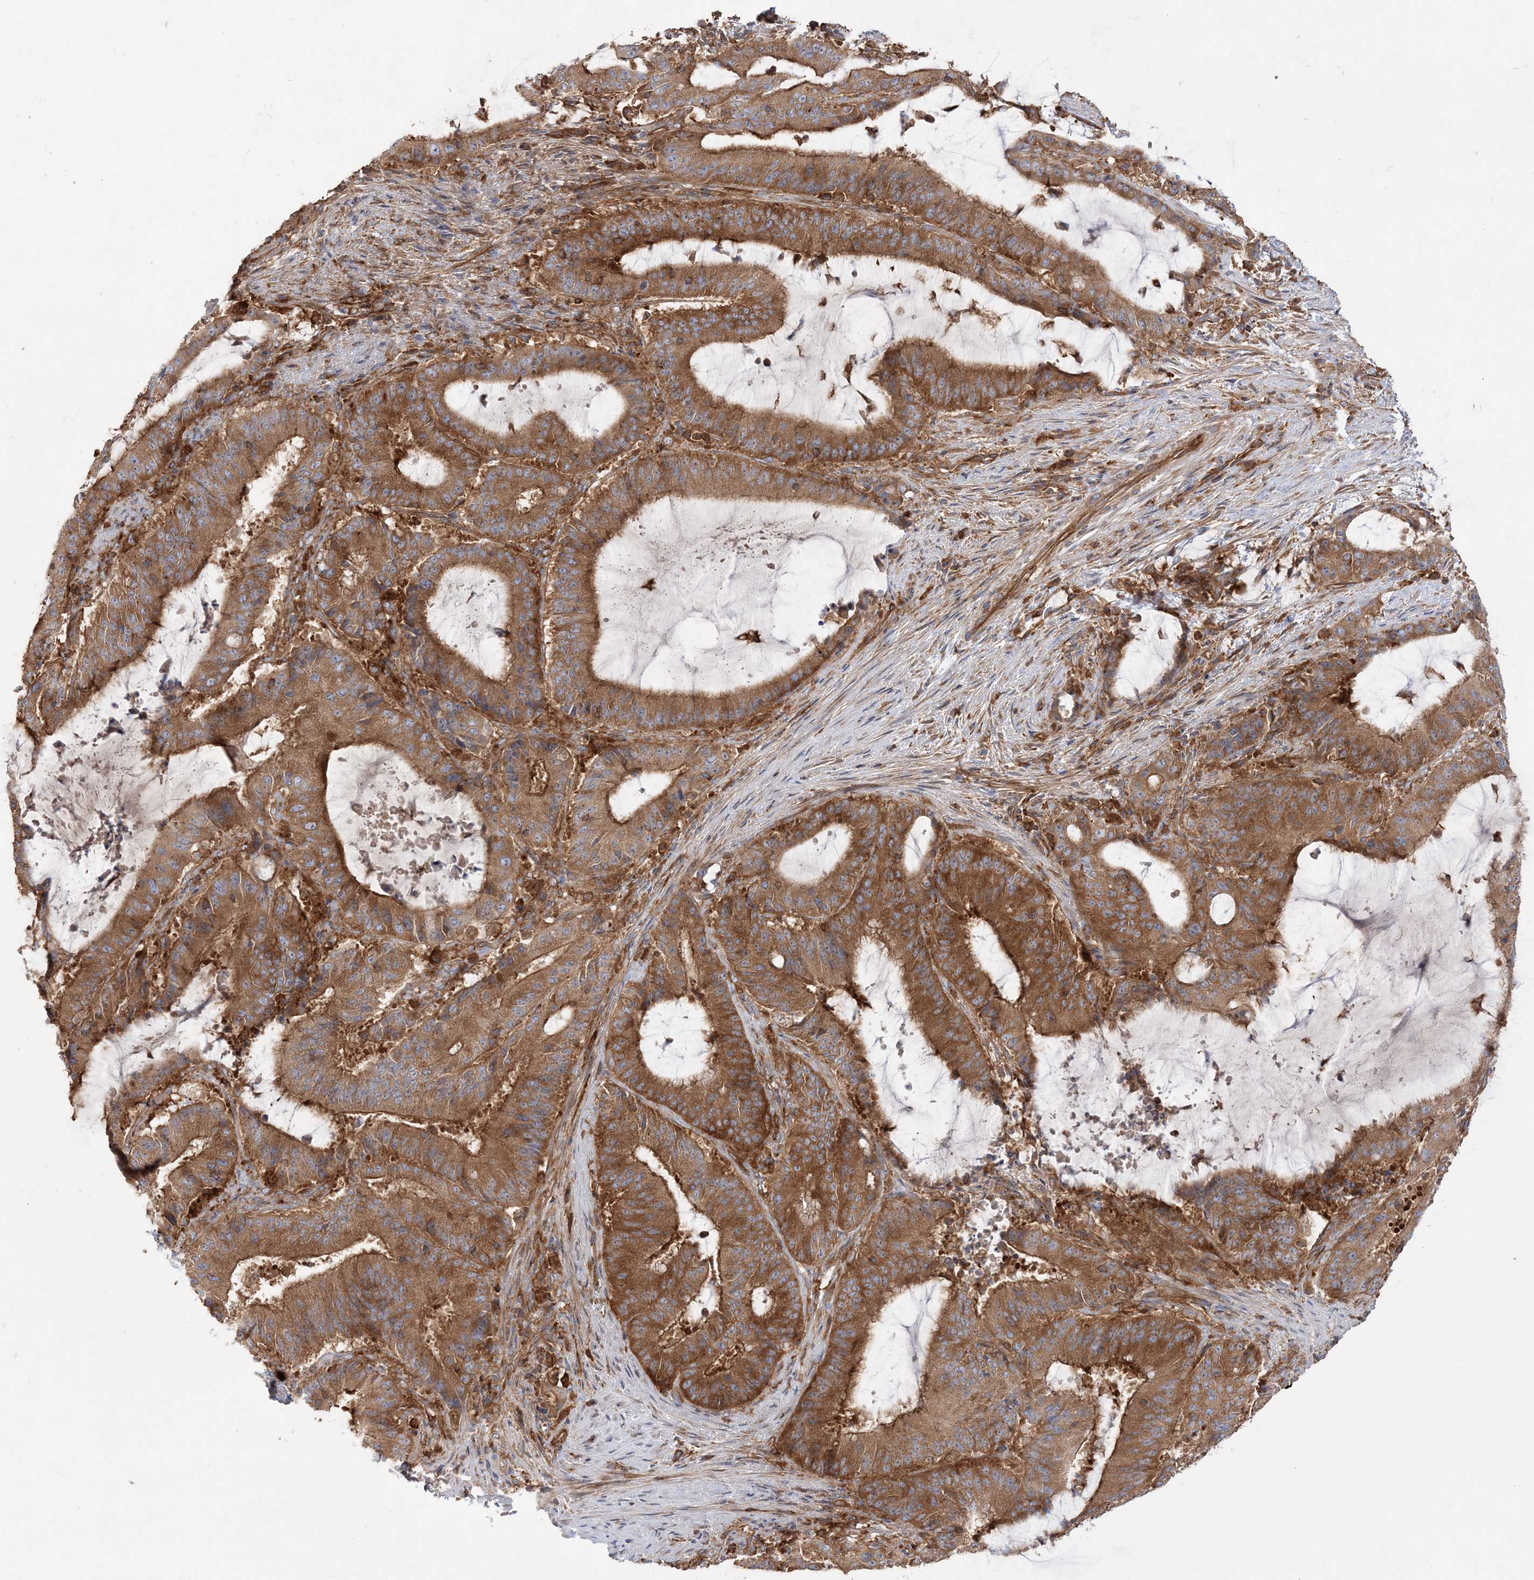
{"staining": {"intensity": "strong", "quantity": ">75%", "location": "cytoplasmic/membranous"}, "tissue": "liver cancer", "cell_type": "Tumor cells", "image_type": "cancer", "snomed": [{"axis": "morphology", "description": "Normal tissue, NOS"}, {"axis": "morphology", "description": "Cholangiocarcinoma"}, {"axis": "topography", "description": "Liver"}, {"axis": "topography", "description": "Peripheral nerve tissue"}], "caption": "Immunohistochemistry (IHC) histopathology image of human liver cholangiocarcinoma stained for a protein (brown), which shows high levels of strong cytoplasmic/membranous staining in approximately >75% of tumor cells.", "gene": "TBC1D5", "patient": {"sex": "female", "age": 73}}